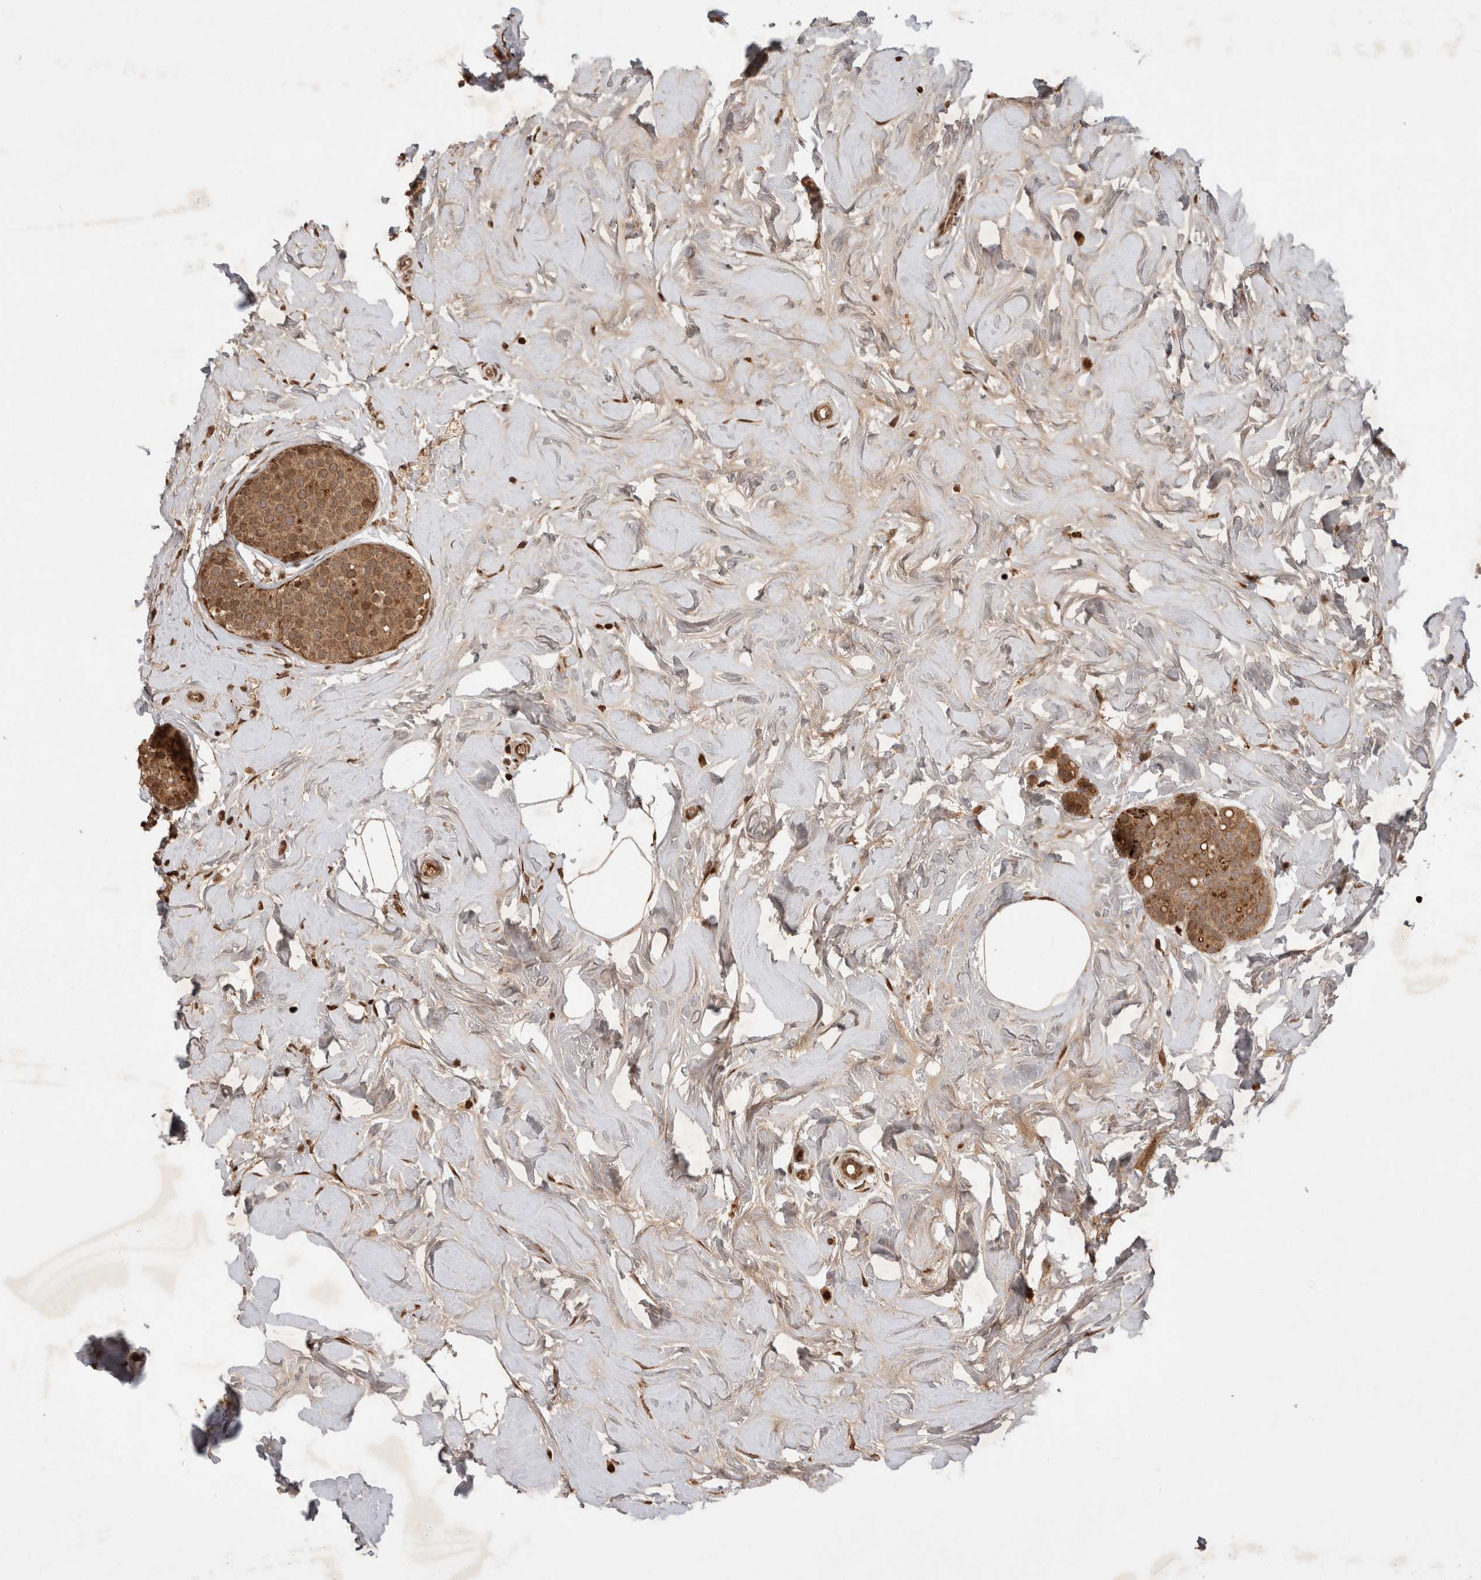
{"staining": {"intensity": "moderate", "quantity": ">75%", "location": "cytoplasmic/membranous"}, "tissue": "breast cancer", "cell_type": "Tumor cells", "image_type": "cancer", "snomed": [{"axis": "morphology", "description": "Lobular carcinoma, in situ"}, {"axis": "morphology", "description": "Lobular carcinoma"}, {"axis": "topography", "description": "Breast"}], "caption": "The immunohistochemical stain shows moderate cytoplasmic/membranous expression in tumor cells of breast lobular carcinoma tissue.", "gene": "FAM221A", "patient": {"sex": "female", "age": 41}}